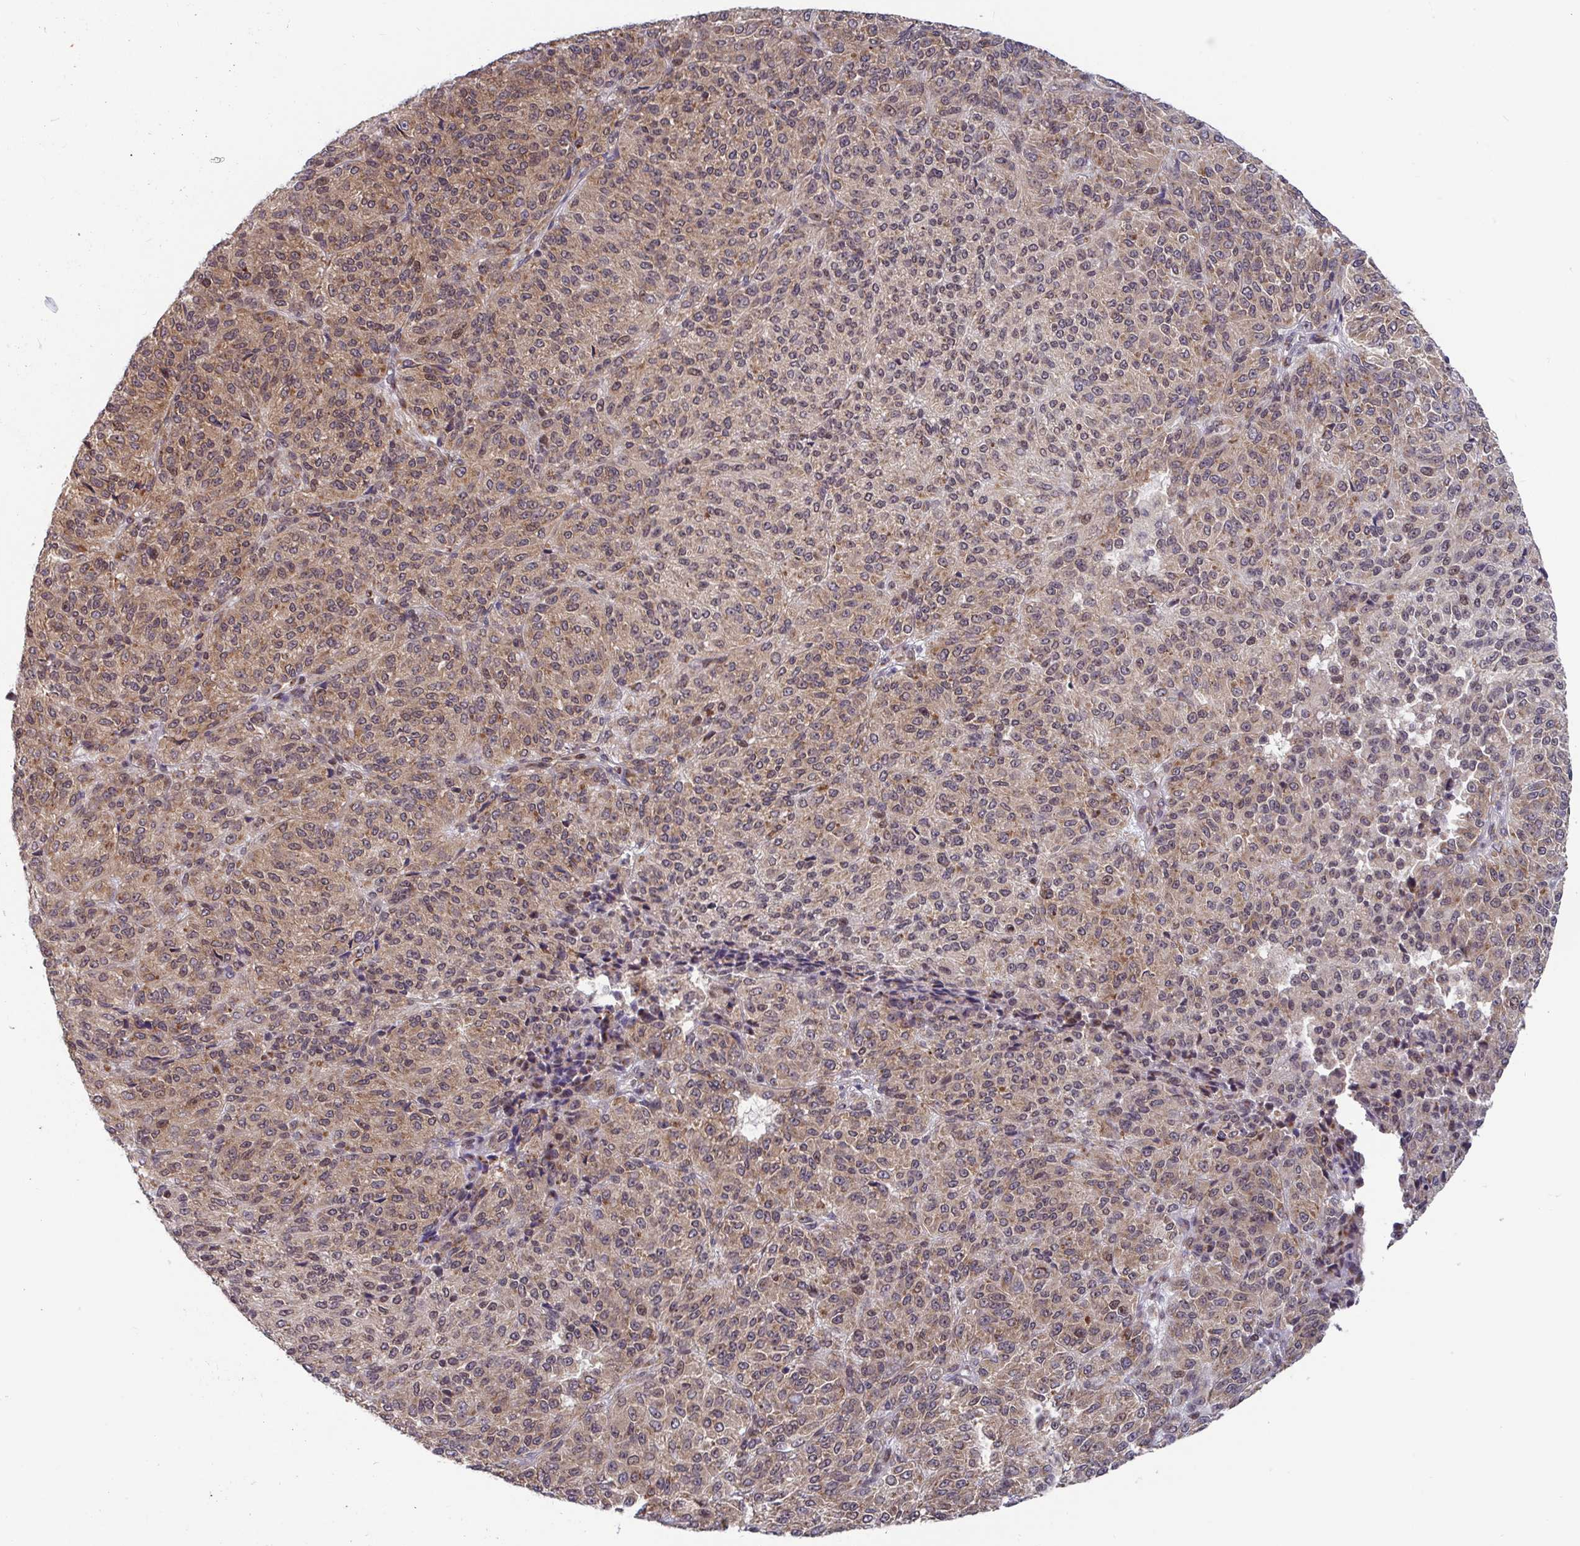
{"staining": {"intensity": "moderate", "quantity": ">75%", "location": "cytoplasmic/membranous"}, "tissue": "melanoma", "cell_type": "Tumor cells", "image_type": "cancer", "snomed": [{"axis": "morphology", "description": "Malignant melanoma, Metastatic site"}, {"axis": "topography", "description": "Brain"}], "caption": "A histopathology image showing moderate cytoplasmic/membranous staining in approximately >75% of tumor cells in melanoma, as visualized by brown immunohistochemical staining.", "gene": "ATP5MJ", "patient": {"sex": "female", "age": 56}}